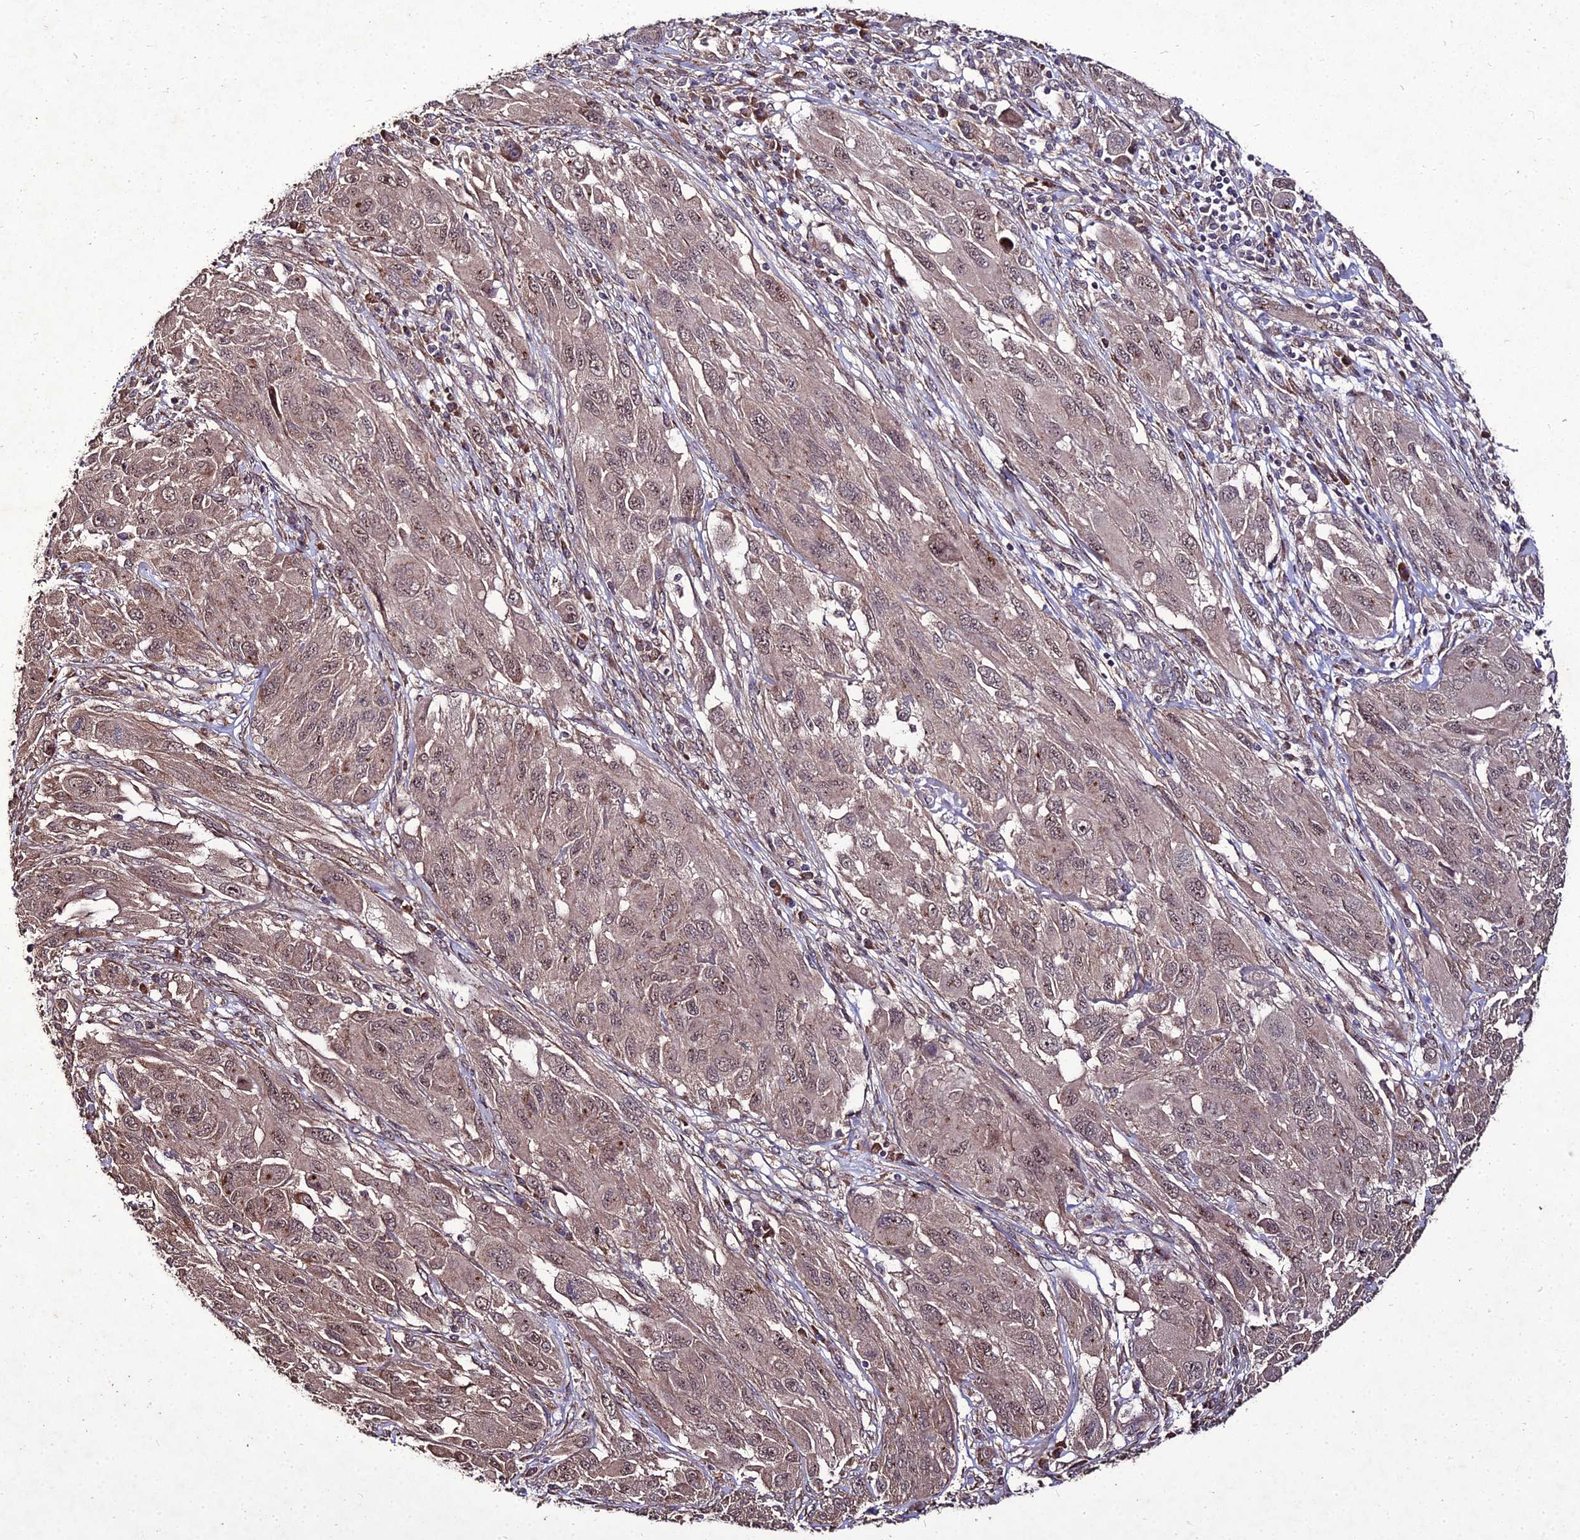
{"staining": {"intensity": "weak", "quantity": ">75%", "location": "cytoplasmic/membranous,nuclear"}, "tissue": "melanoma", "cell_type": "Tumor cells", "image_type": "cancer", "snomed": [{"axis": "morphology", "description": "Malignant melanoma, NOS"}, {"axis": "topography", "description": "Skin"}], "caption": "Weak cytoplasmic/membranous and nuclear staining for a protein is seen in about >75% of tumor cells of melanoma using immunohistochemistry (IHC).", "gene": "ZNF766", "patient": {"sex": "female", "age": 91}}